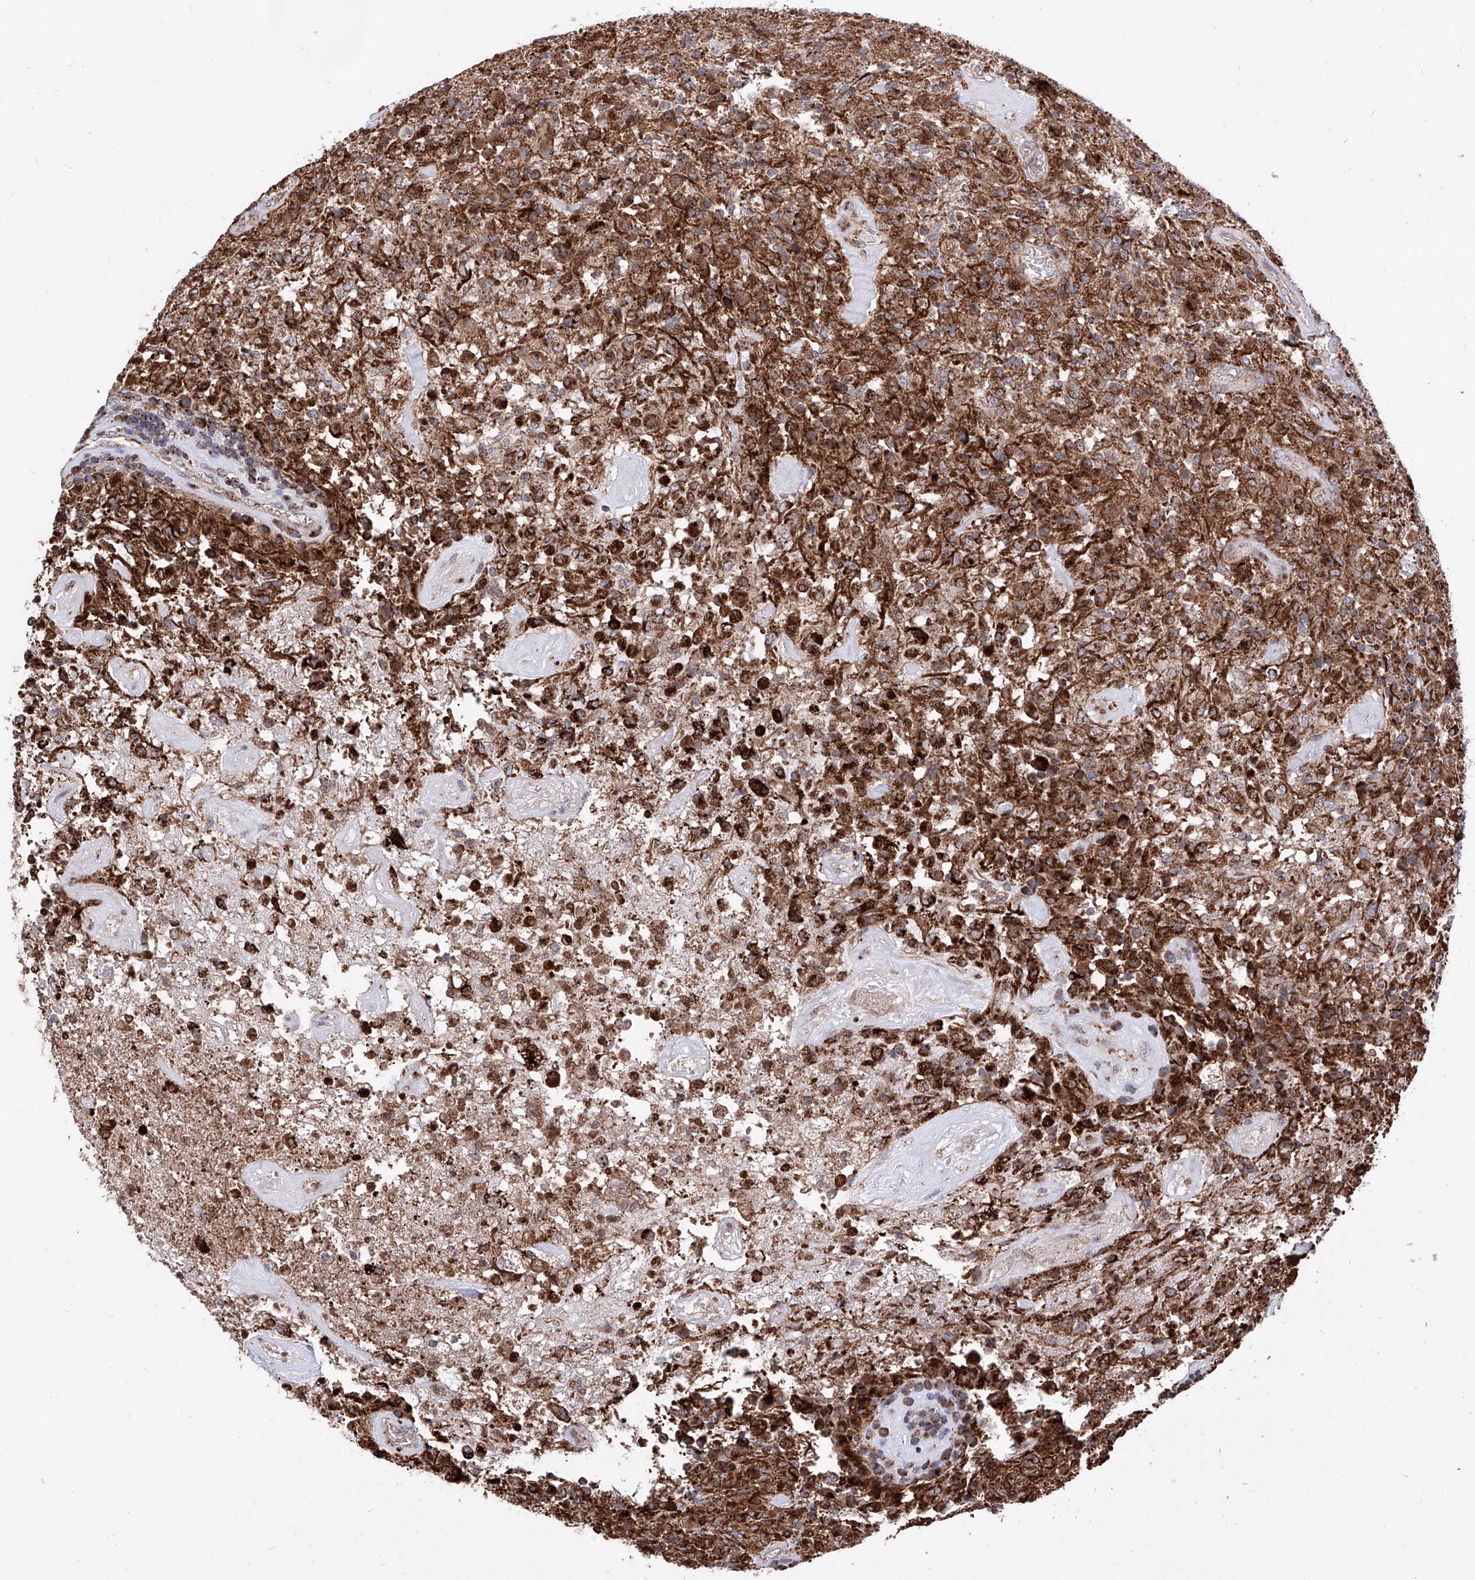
{"staining": {"intensity": "moderate", "quantity": "25%-75%", "location": "cytoplasmic/membranous"}, "tissue": "glioma", "cell_type": "Tumor cells", "image_type": "cancer", "snomed": [{"axis": "morphology", "description": "Glioma, malignant, High grade"}, {"axis": "topography", "description": "Brain"}], "caption": "Glioma stained for a protein exhibits moderate cytoplasmic/membranous positivity in tumor cells.", "gene": "SEMA6A", "patient": {"sex": "female", "age": 57}}